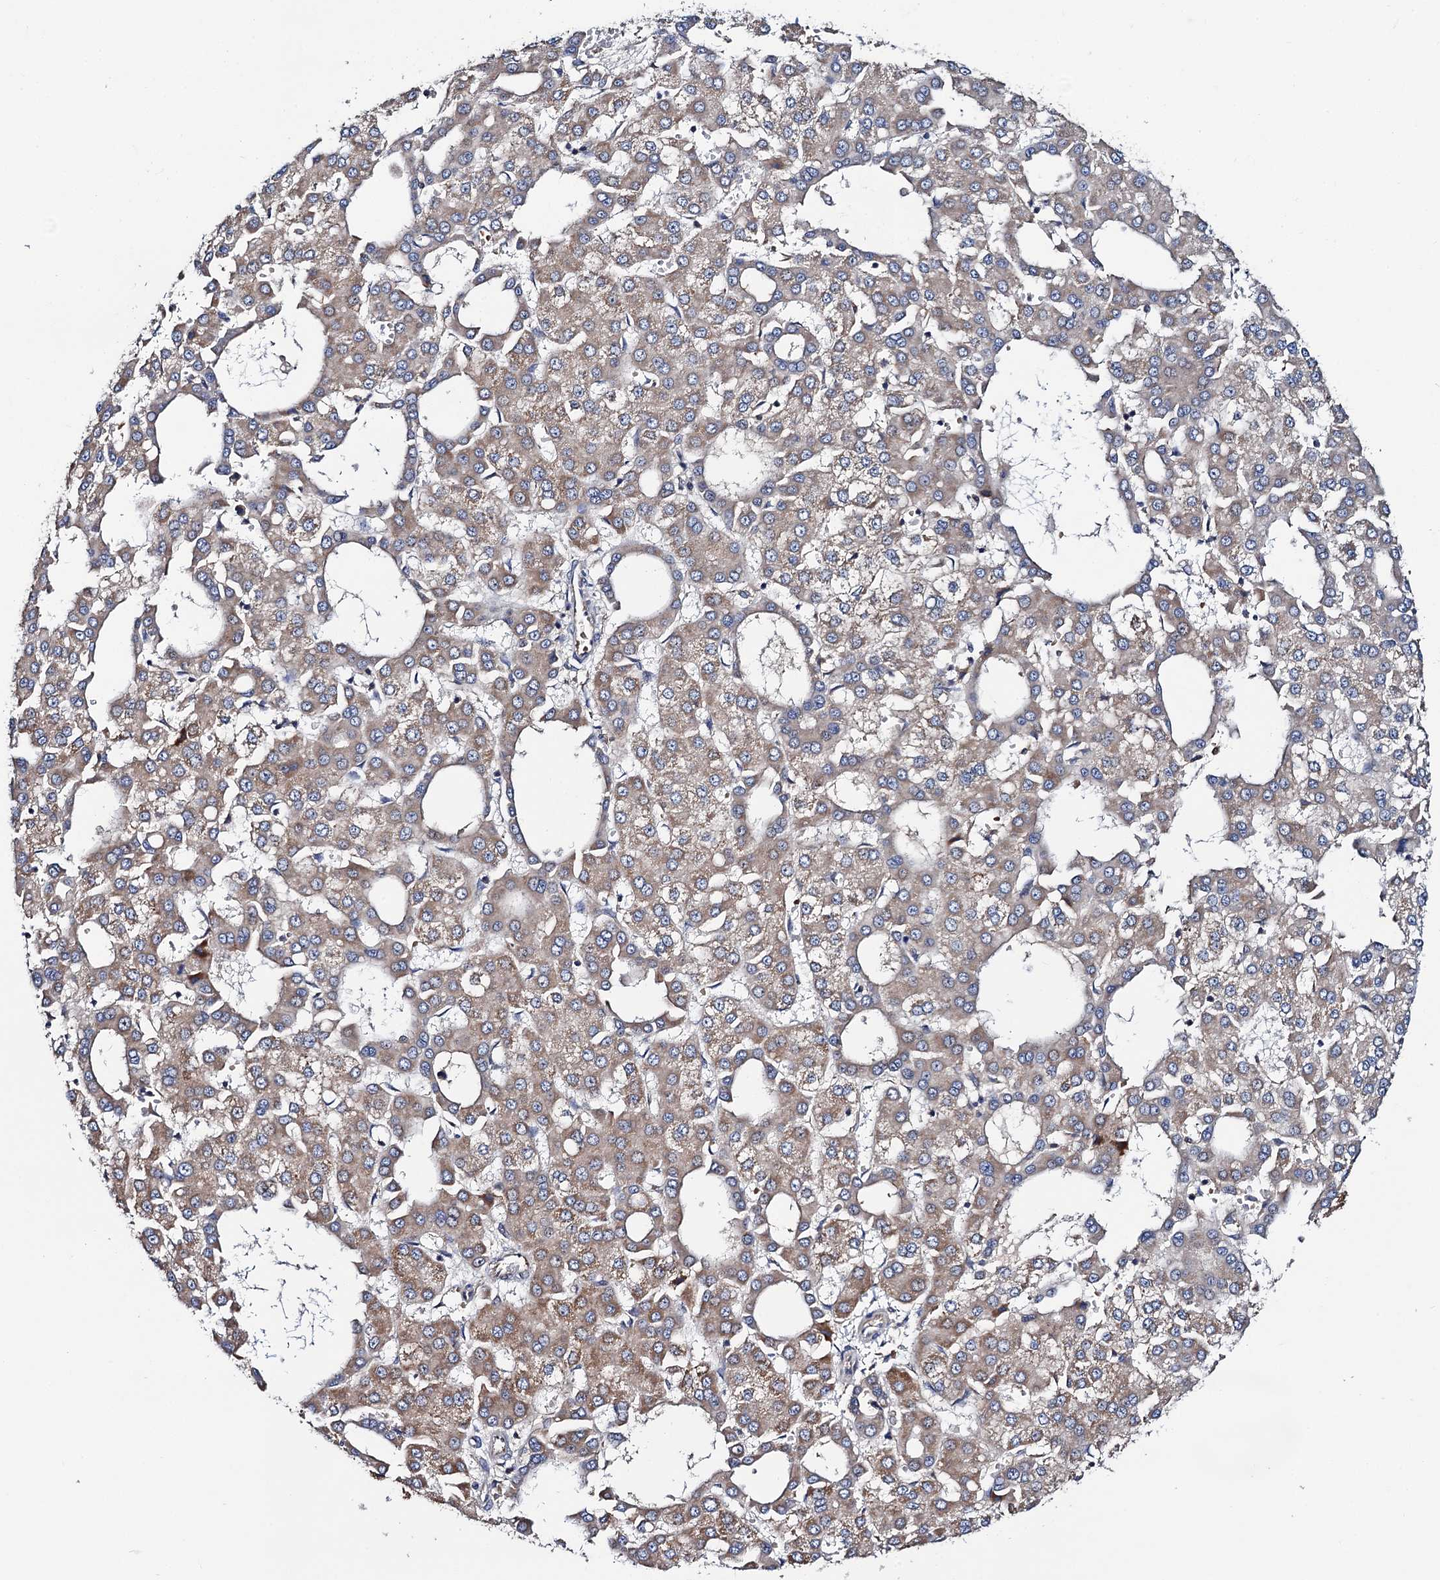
{"staining": {"intensity": "weak", "quantity": "25%-75%", "location": "cytoplasmic/membranous"}, "tissue": "liver cancer", "cell_type": "Tumor cells", "image_type": "cancer", "snomed": [{"axis": "morphology", "description": "Carcinoma, Hepatocellular, NOS"}, {"axis": "topography", "description": "Liver"}], "caption": "A histopathology image of liver cancer stained for a protein demonstrates weak cytoplasmic/membranous brown staining in tumor cells.", "gene": "TRMT112", "patient": {"sex": "male", "age": 47}}